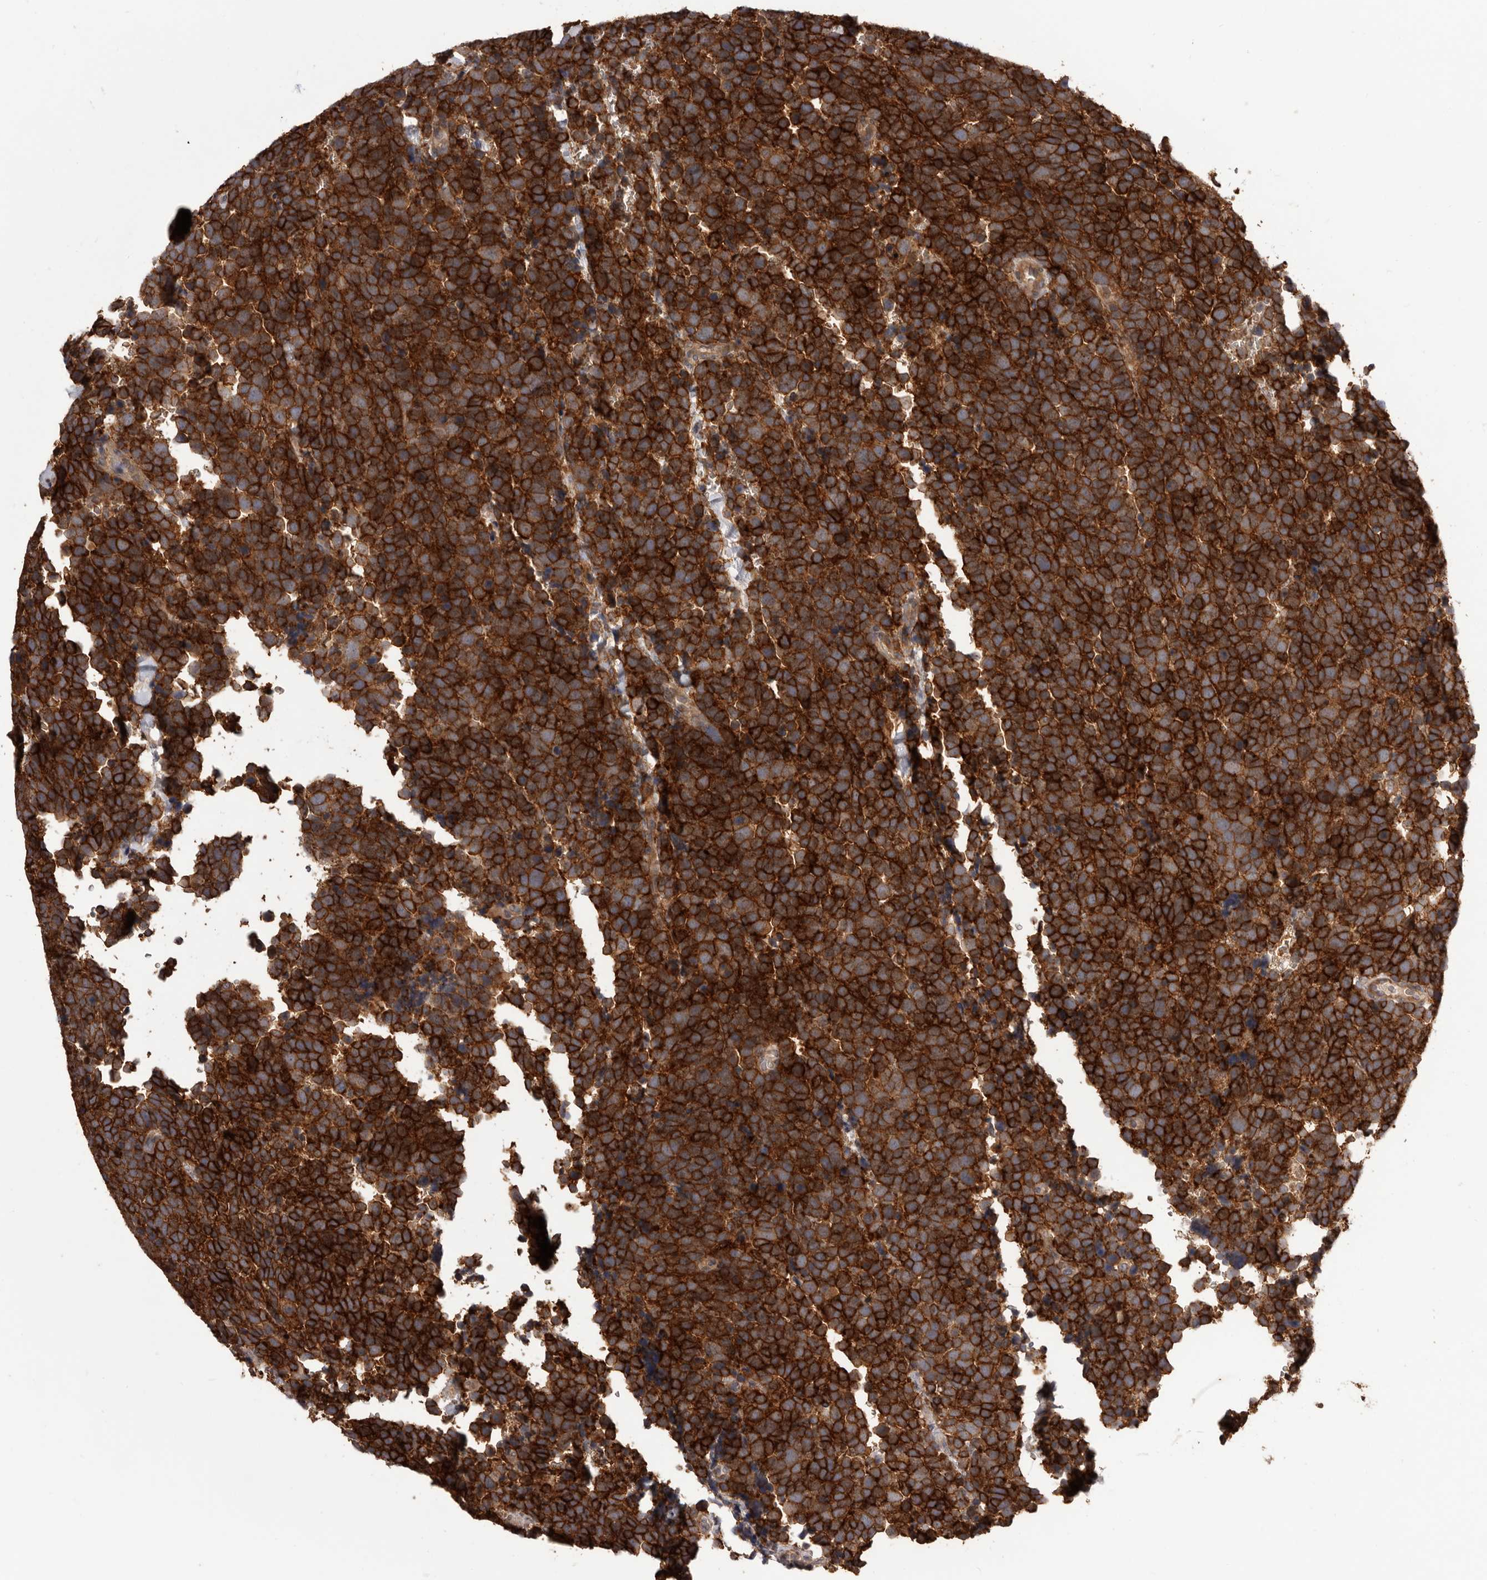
{"staining": {"intensity": "strong", "quantity": ">75%", "location": "cytoplasmic/membranous"}, "tissue": "urothelial cancer", "cell_type": "Tumor cells", "image_type": "cancer", "snomed": [{"axis": "morphology", "description": "Urothelial carcinoma, High grade"}, {"axis": "topography", "description": "Urinary bladder"}], "caption": "Tumor cells demonstrate high levels of strong cytoplasmic/membranous positivity in about >75% of cells in urothelial cancer.", "gene": "GLIPR2", "patient": {"sex": "female", "age": 82}}